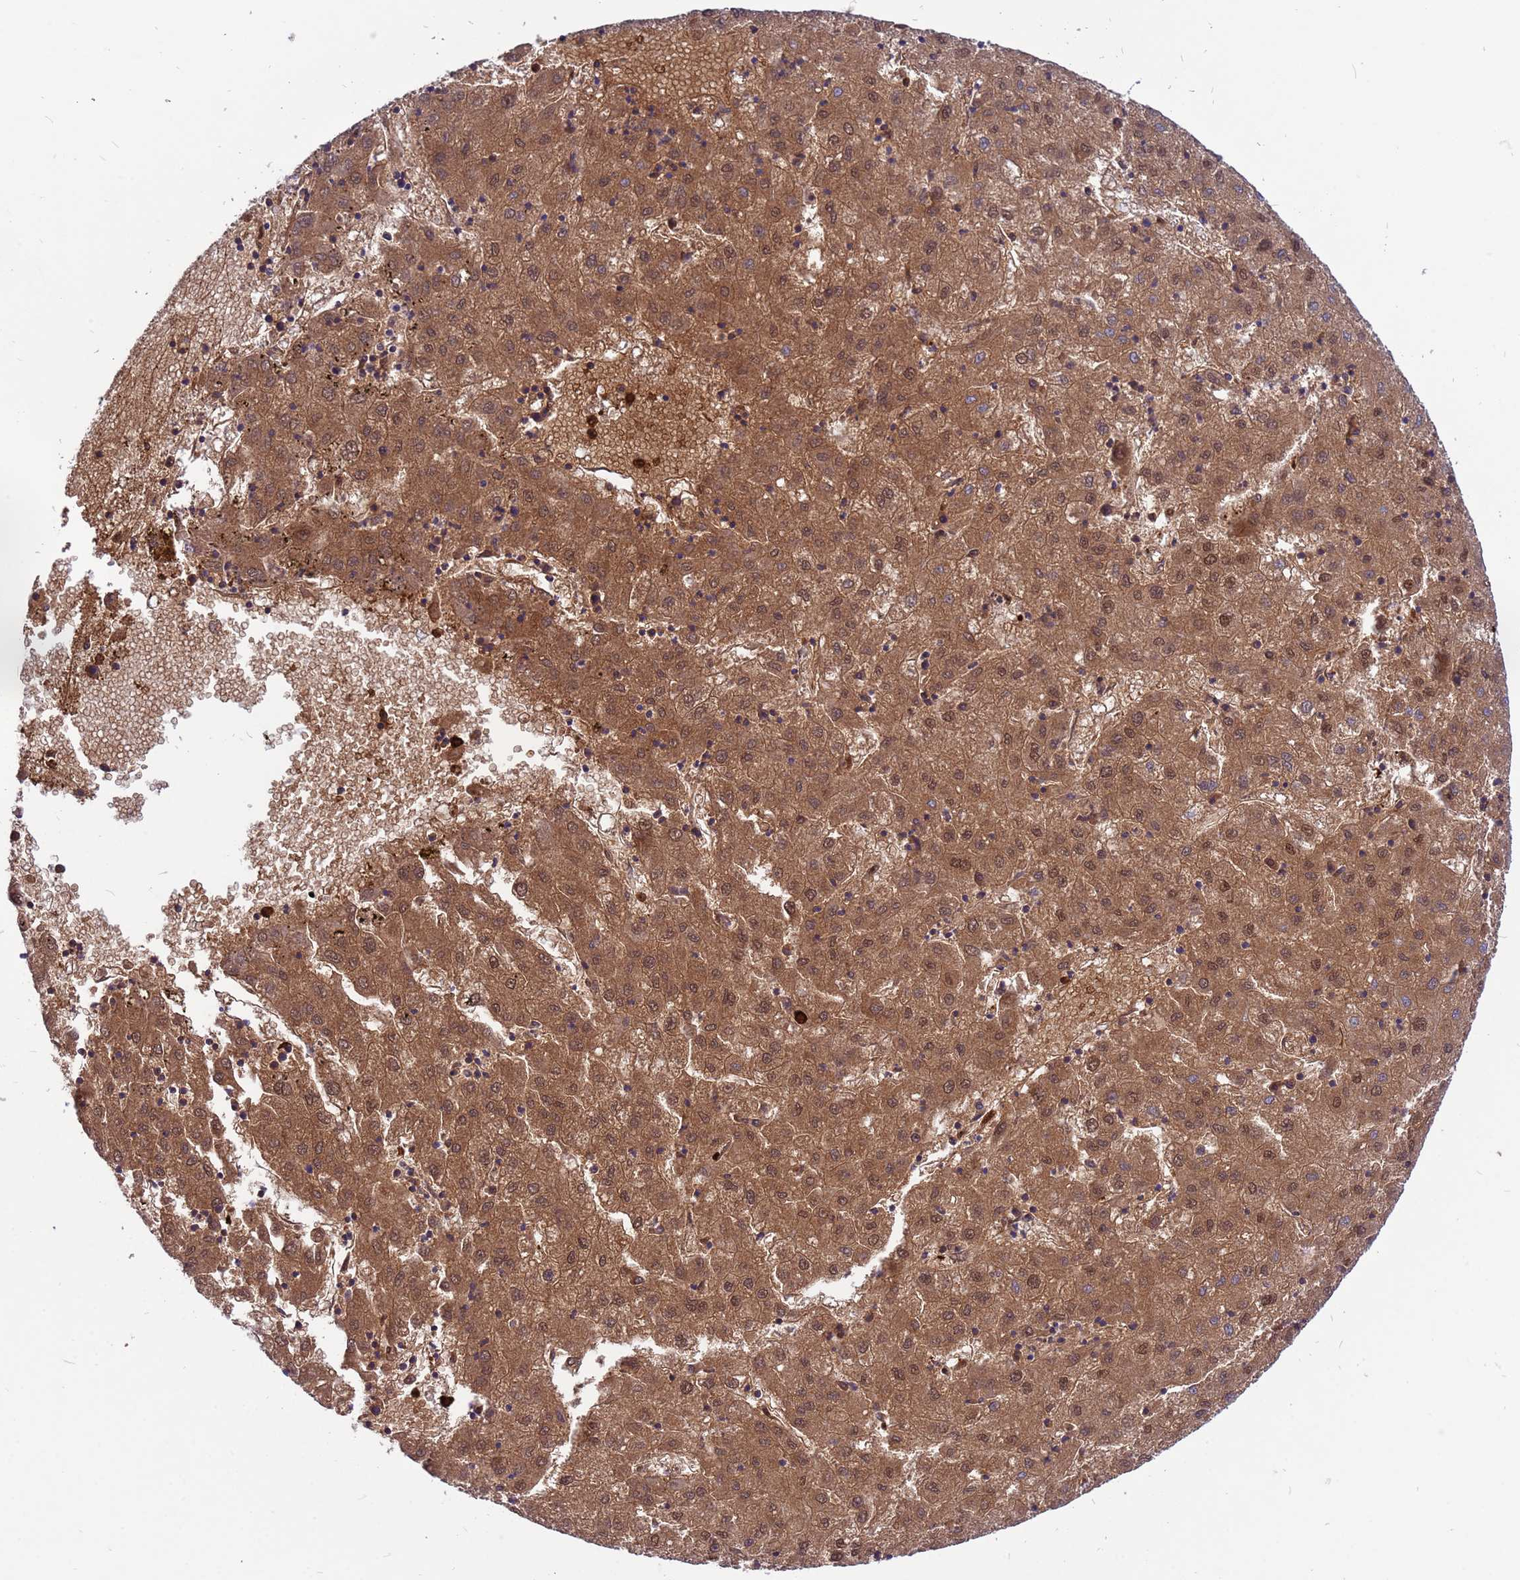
{"staining": {"intensity": "moderate", "quantity": ">75%", "location": "cytoplasmic/membranous,nuclear"}, "tissue": "liver cancer", "cell_type": "Tumor cells", "image_type": "cancer", "snomed": [{"axis": "morphology", "description": "Carcinoma, Hepatocellular, NOS"}, {"axis": "topography", "description": "Liver"}], "caption": "High-magnification brightfield microscopy of liver hepatocellular carcinoma stained with DAB (brown) and counterstained with hematoxylin (blue). tumor cells exhibit moderate cytoplasmic/membranous and nuclear staining is identified in about>75% of cells.", "gene": "ORM1", "patient": {"sex": "male", "age": 72}}